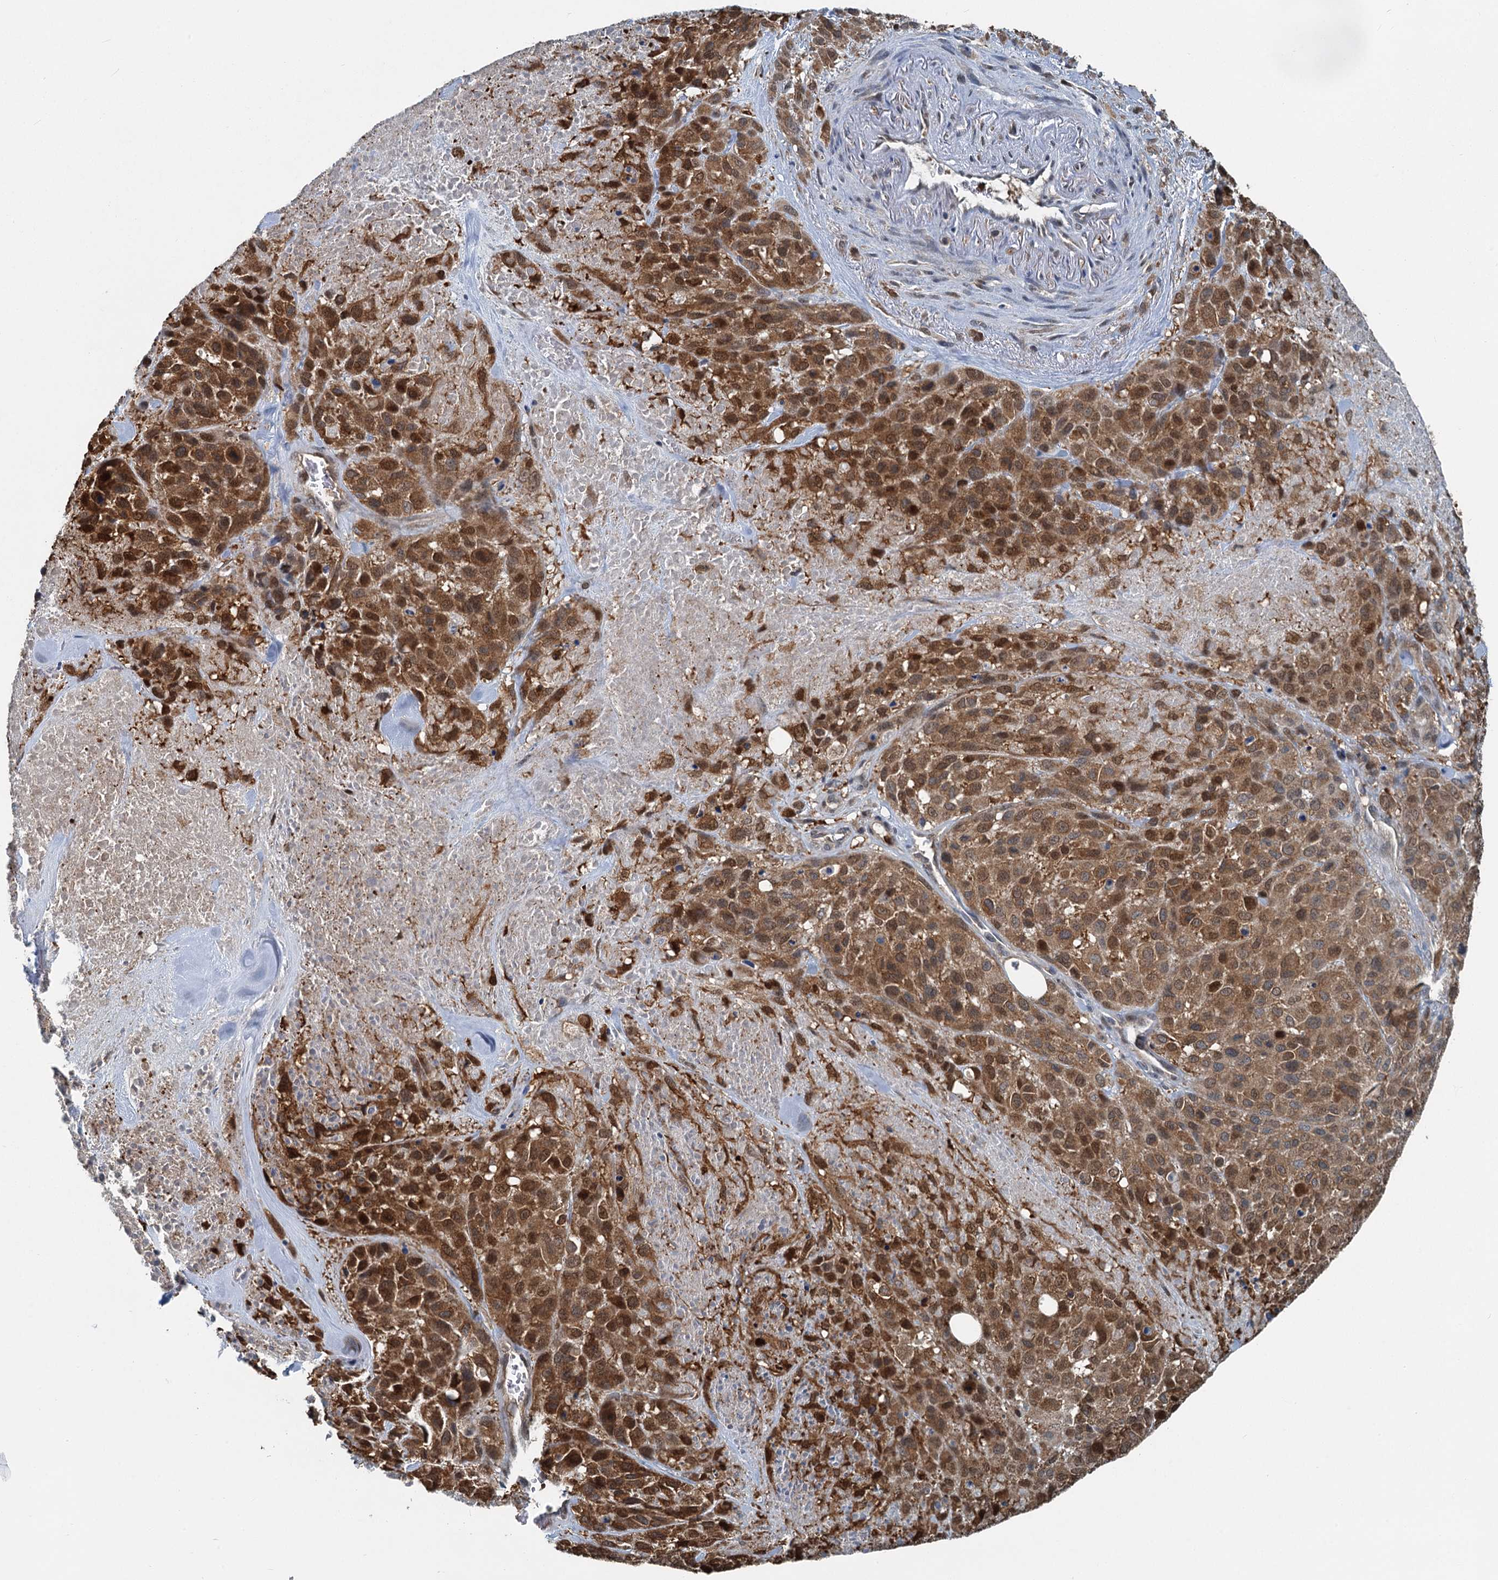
{"staining": {"intensity": "strong", "quantity": ">75%", "location": "cytoplasmic/membranous"}, "tissue": "melanoma", "cell_type": "Tumor cells", "image_type": "cancer", "snomed": [{"axis": "morphology", "description": "Malignant melanoma, Metastatic site"}, {"axis": "topography", "description": "Skin"}], "caption": "Malignant melanoma (metastatic site) stained with DAB IHC displays high levels of strong cytoplasmic/membranous expression in approximately >75% of tumor cells.", "gene": "GPI", "patient": {"sex": "female", "age": 81}}